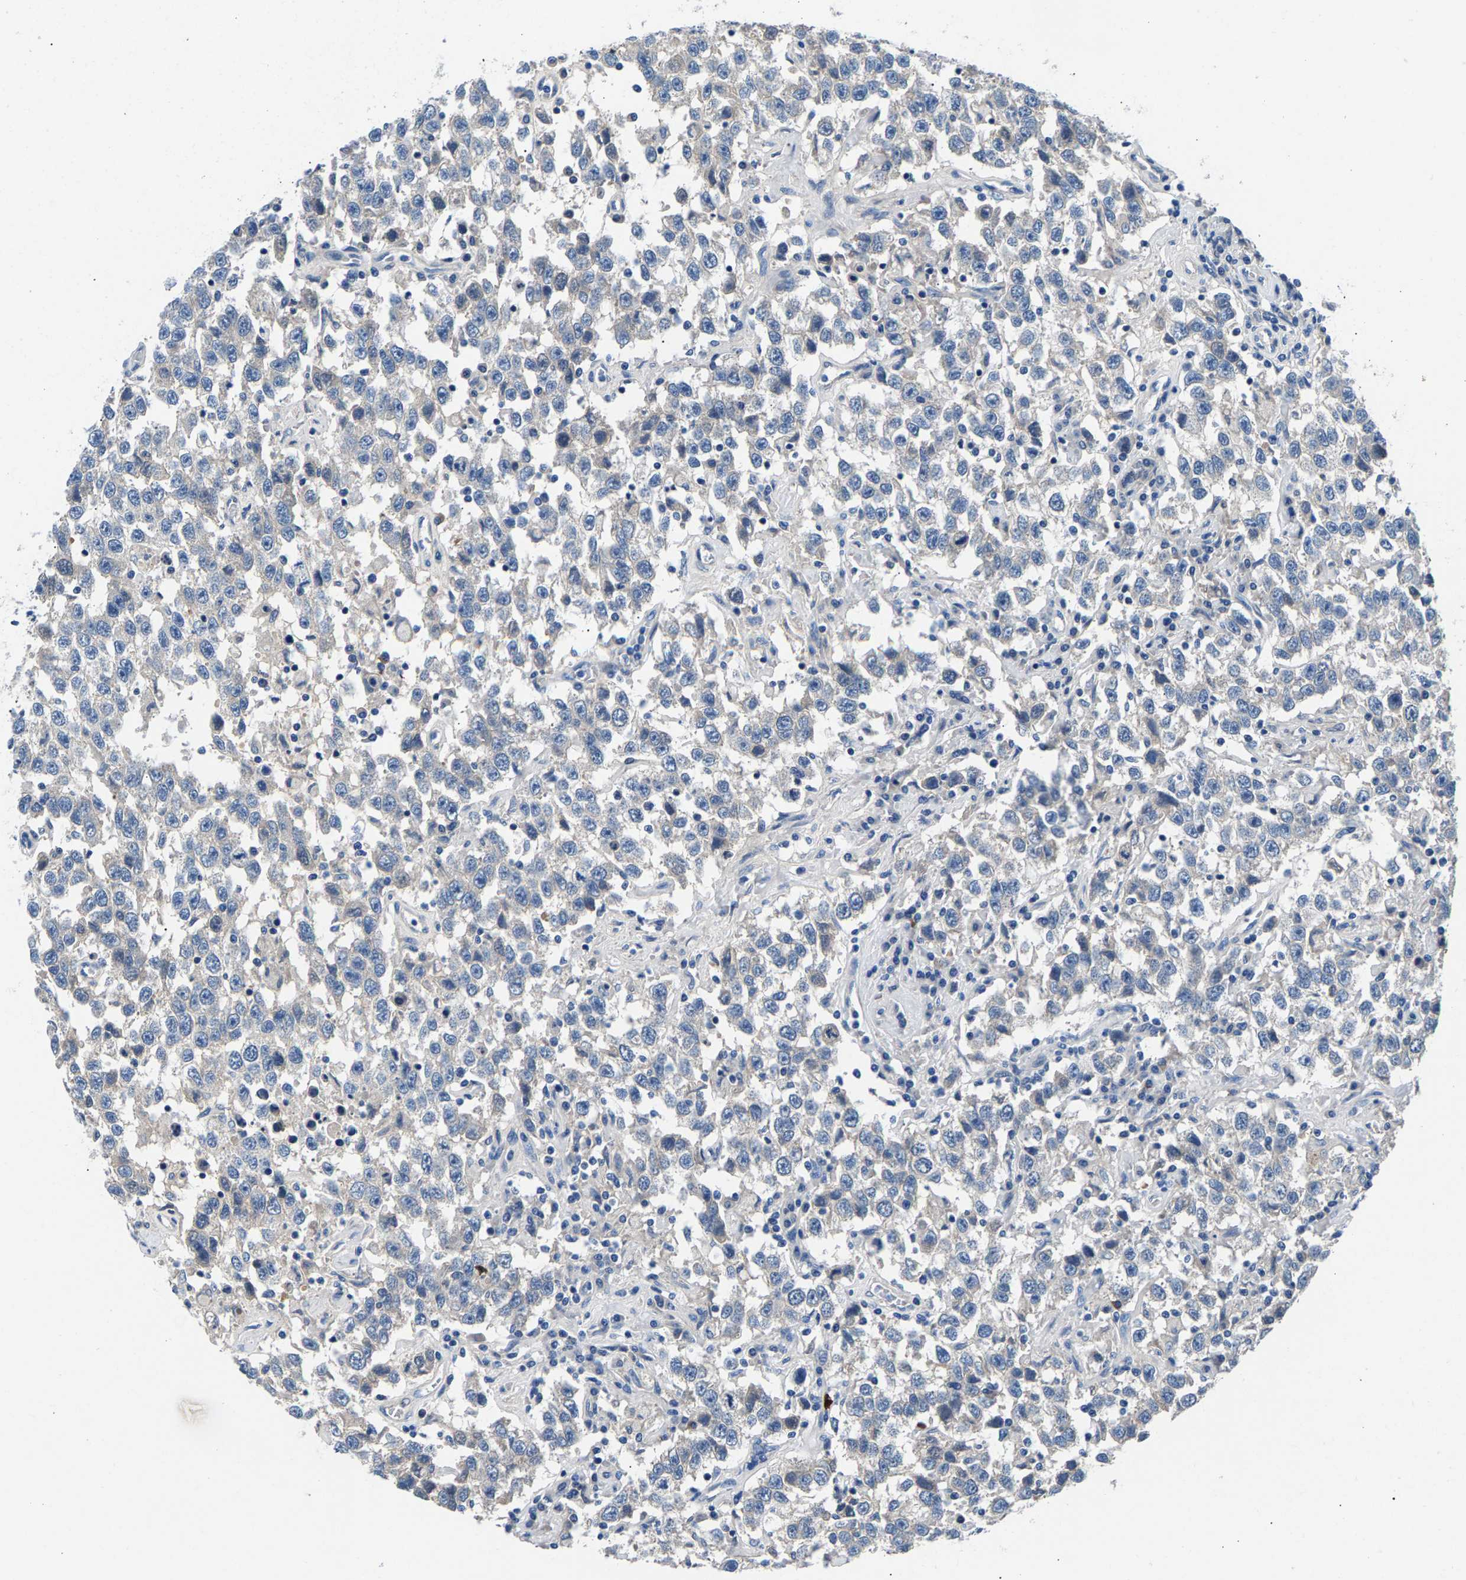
{"staining": {"intensity": "weak", "quantity": "25%-75%", "location": "cytoplasmic/membranous"}, "tissue": "testis cancer", "cell_type": "Tumor cells", "image_type": "cancer", "snomed": [{"axis": "morphology", "description": "Seminoma, NOS"}, {"axis": "topography", "description": "Testis"}], "caption": "Testis cancer (seminoma) stained for a protein exhibits weak cytoplasmic/membranous positivity in tumor cells.", "gene": "CDRT4", "patient": {"sex": "male", "age": 41}}